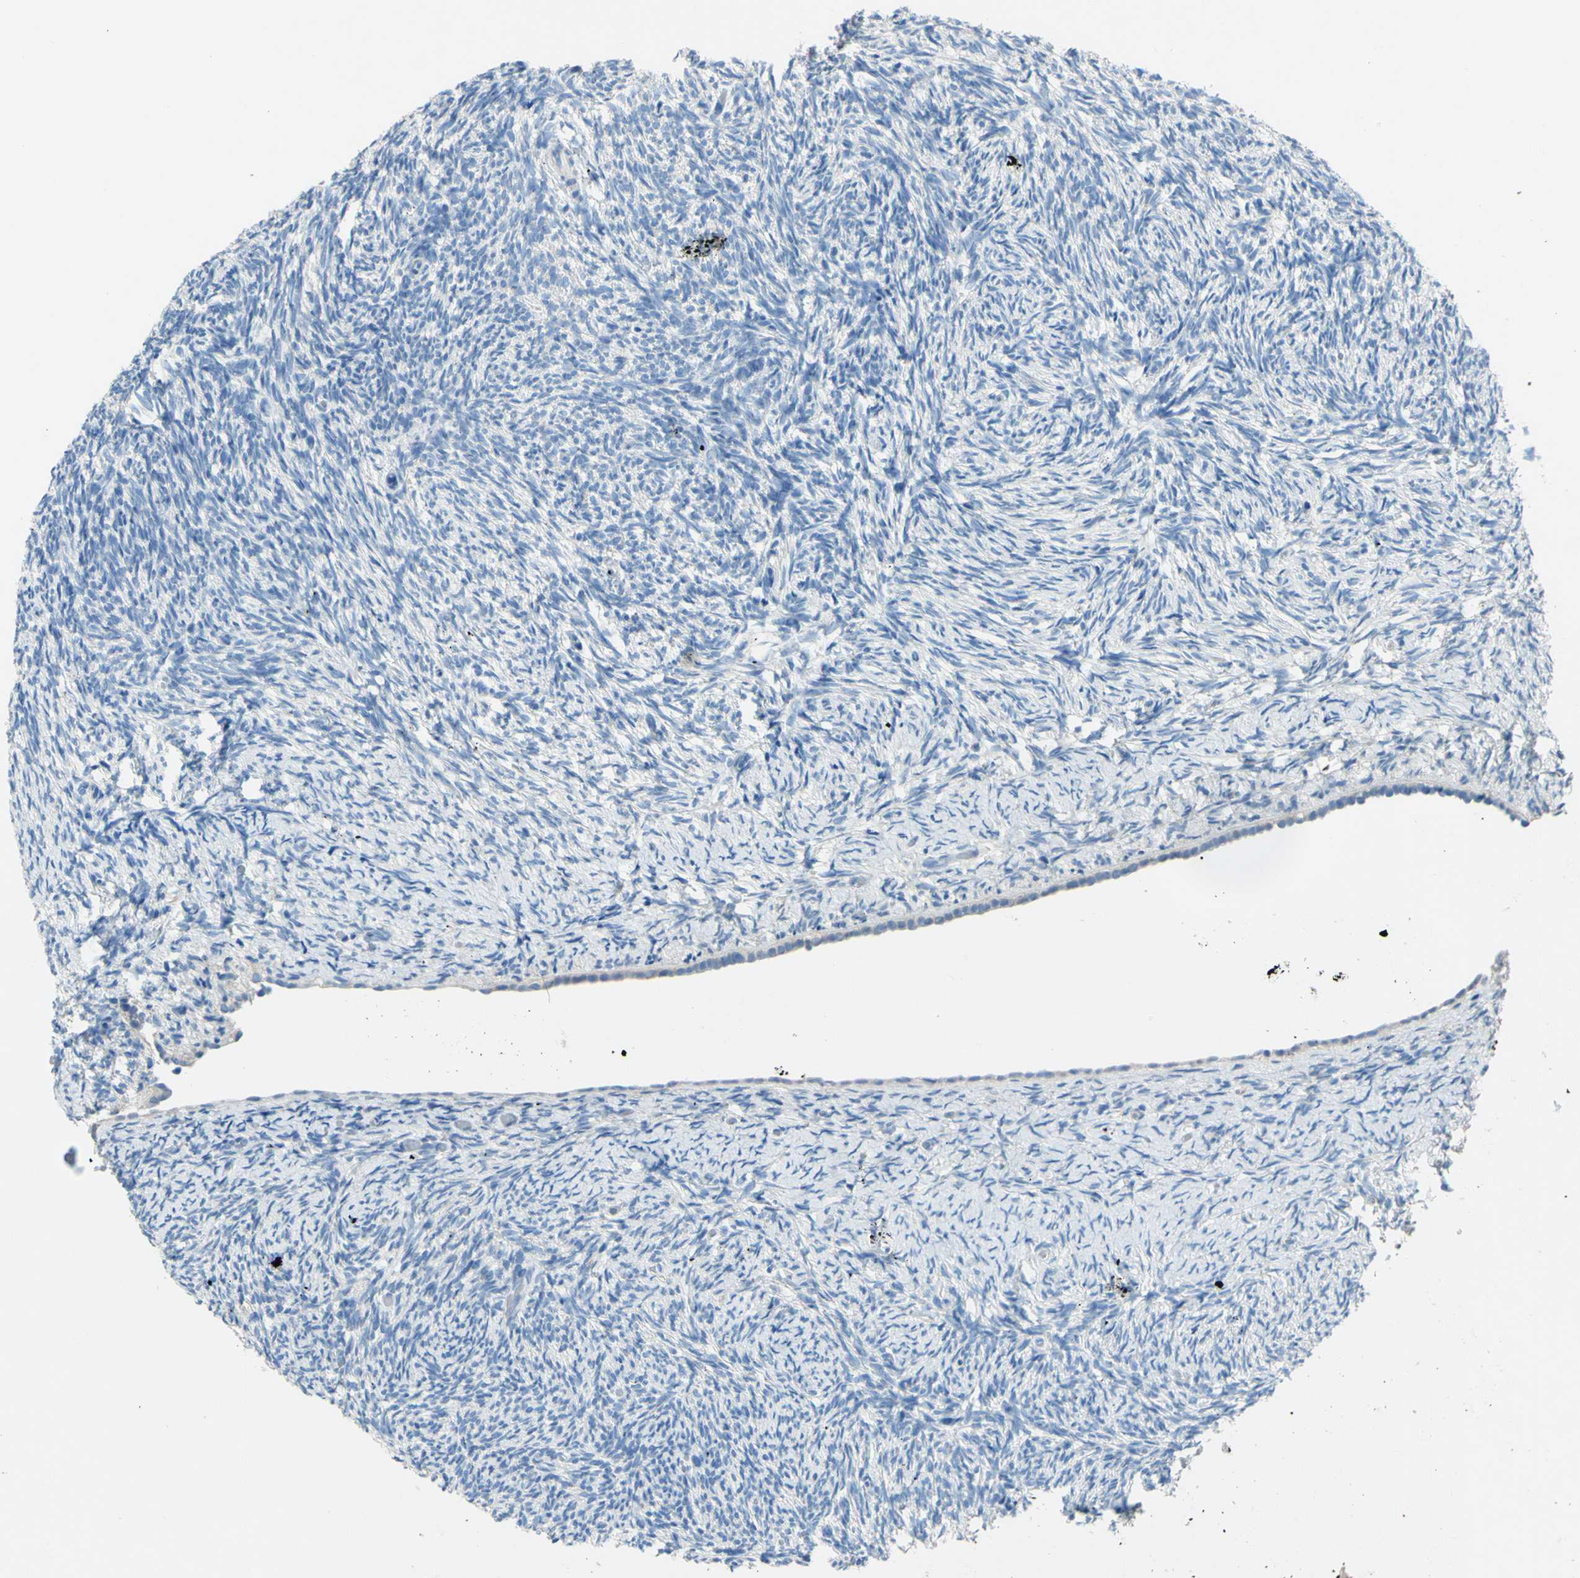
{"staining": {"intensity": "negative", "quantity": "none", "location": "none"}, "tissue": "ovary", "cell_type": "Ovarian stroma cells", "image_type": "normal", "snomed": [{"axis": "morphology", "description": "Normal tissue, NOS"}, {"axis": "topography", "description": "Ovary"}], "caption": "The image shows no staining of ovarian stroma cells in unremarkable ovary. Nuclei are stained in blue.", "gene": "CDH10", "patient": {"sex": "female", "age": 60}}